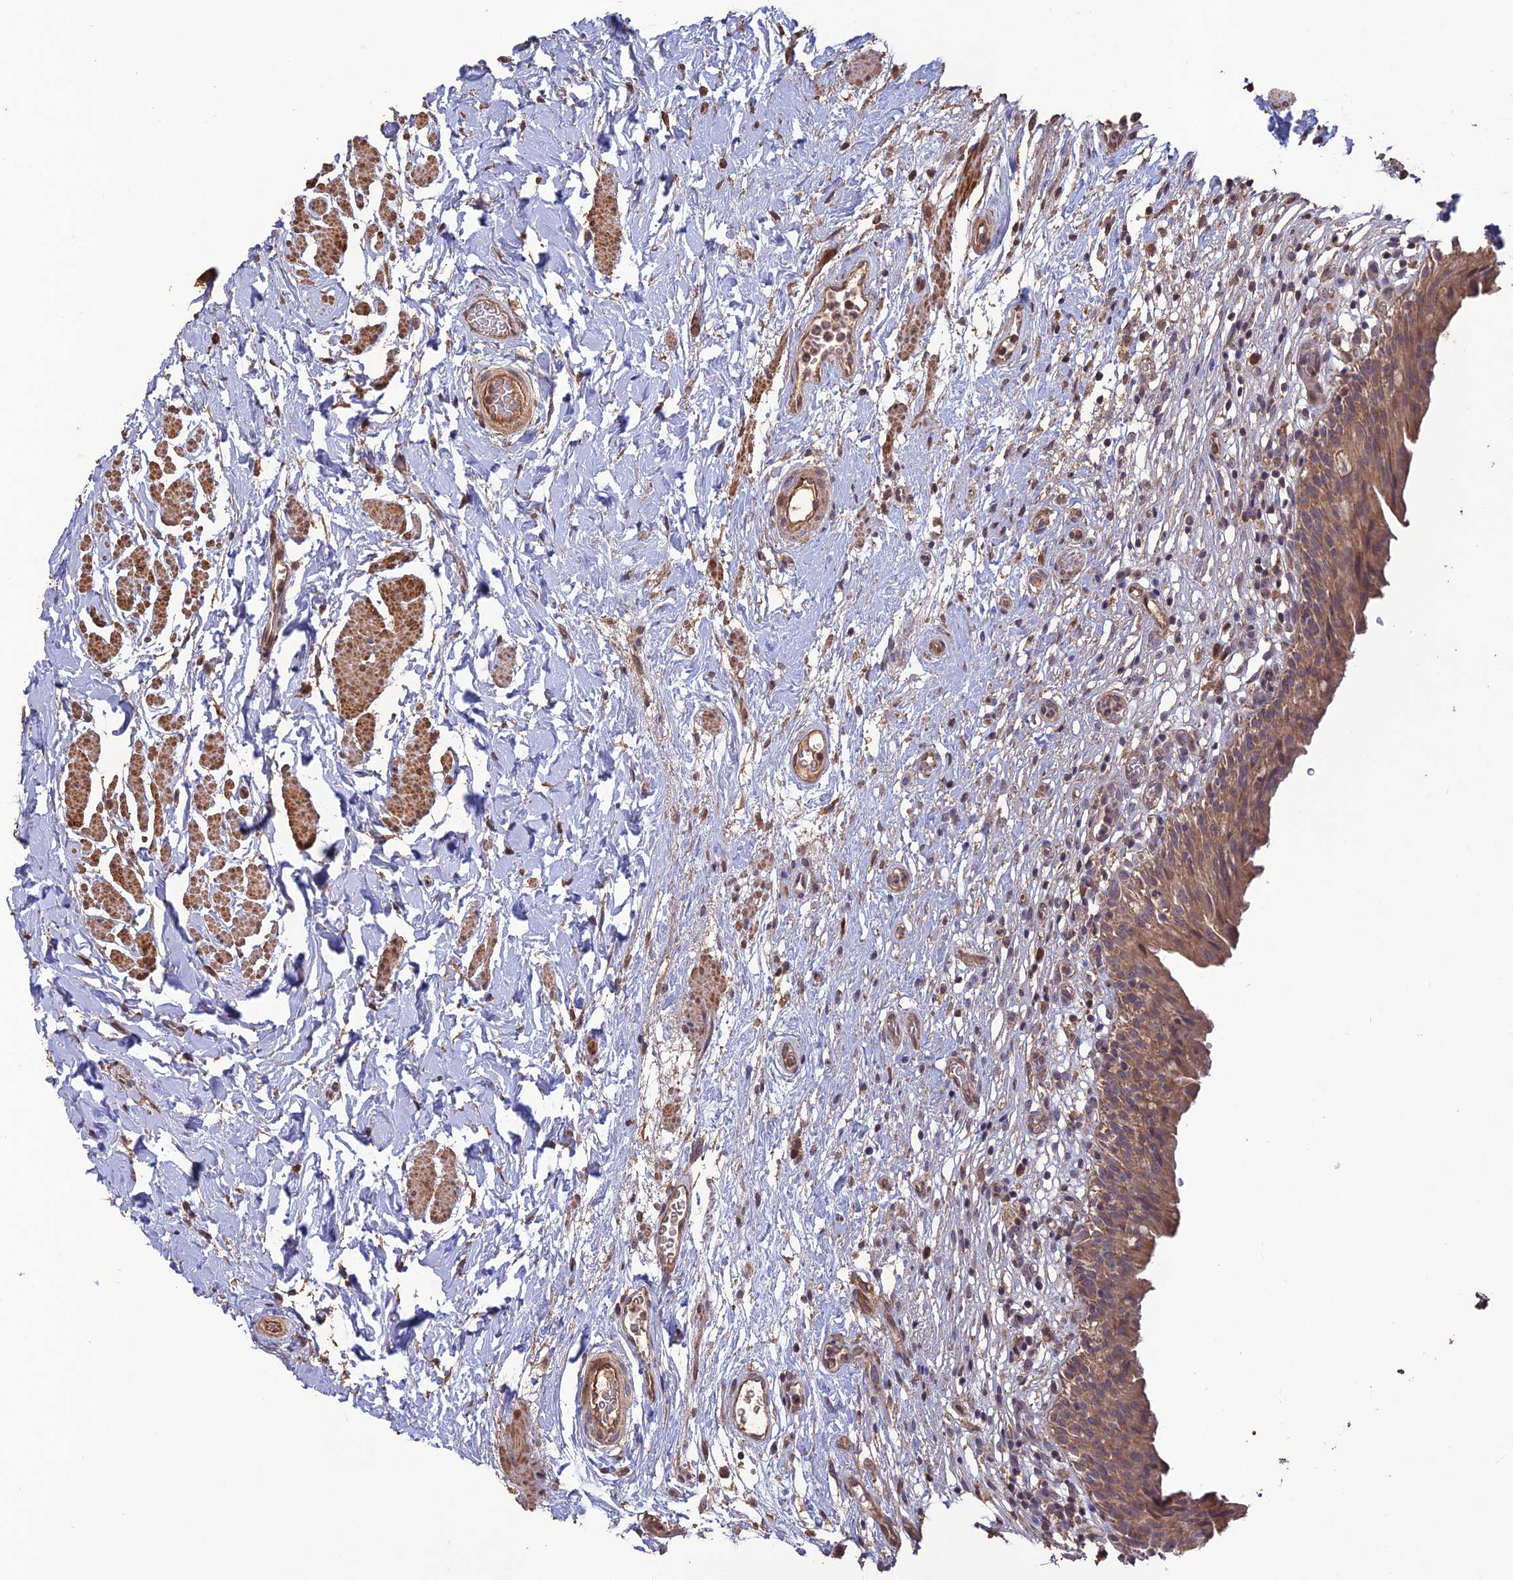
{"staining": {"intensity": "moderate", "quantity": ">75%", "location": "cytoplasmic/membranous"}, "tissue": "urinary bladder", "cell_type": "Urothelial cells", "image_type": "normal", "snomed": [{"axis": "morphology", "description": "Normal tissue, NOS"}, {"axis": "morphology", "description": "Inflammation, NOS"}, {"axis": "topography", "description": "Urinary bladder"}], "caption": "Benign urinary bladder demonstrates moderate cytoplasmic/membranous staining in about >75% of urothelial cells, visualized by immunohistochemistry.", "gene": "LAYN", "patient": {"sex": "male", "age": 63}}